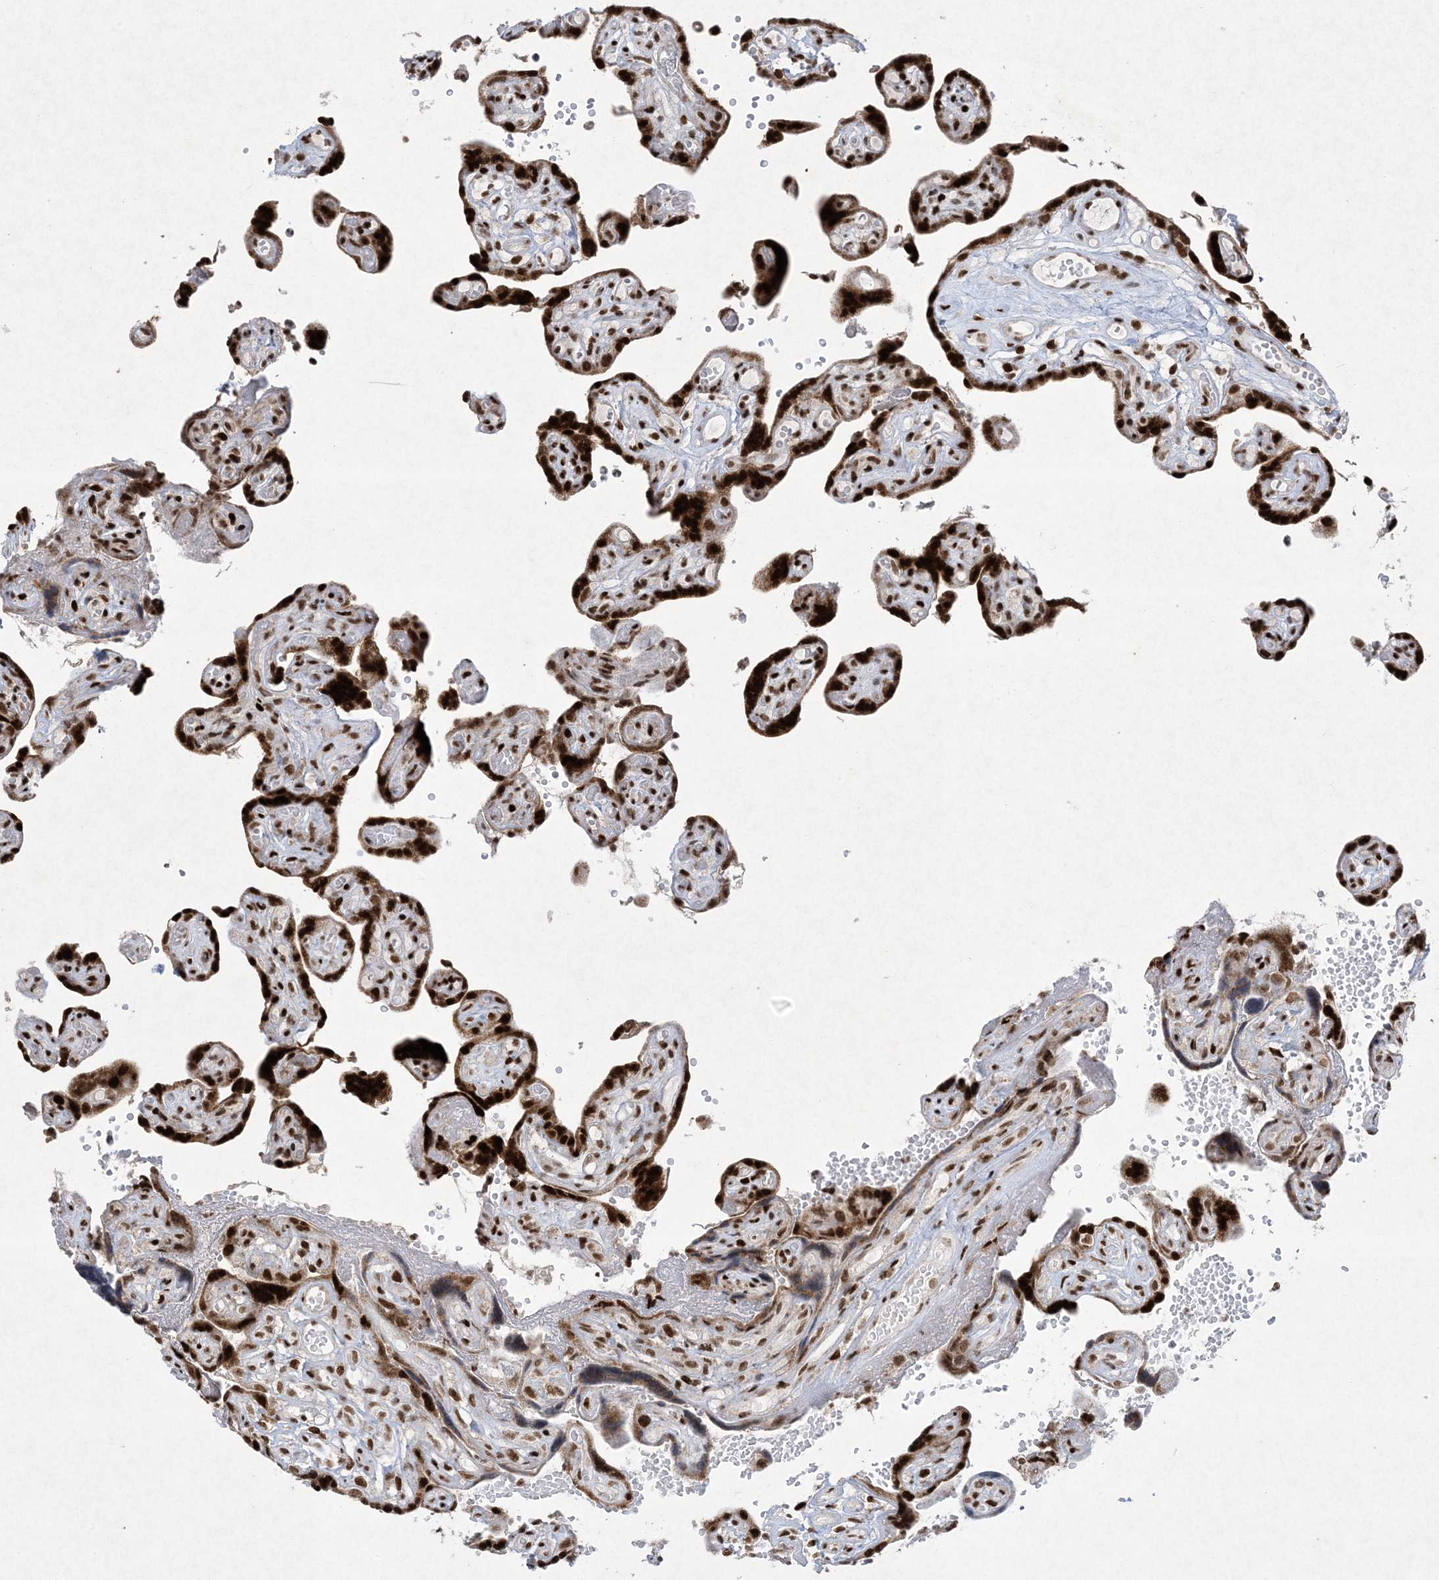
{"staining": {"intensity": "strong", "quantity": ">75%", "location": "nuclear"}, "tissue": "placenta", "cell_type": "Decidual cells", "image_type": "normal", "snomed": [{"axis": "morphology", "description": "Normal tissue, NOS"}, {"axis": "topography", "description": "Placenta"}], "caption": "Placenta stained with a brown dye exhibits strong nuclear positive positivity in approximately >75% of decidual cells.", "gene": "PKNOX2", "patient": {"sex": "female", "age": 30}}